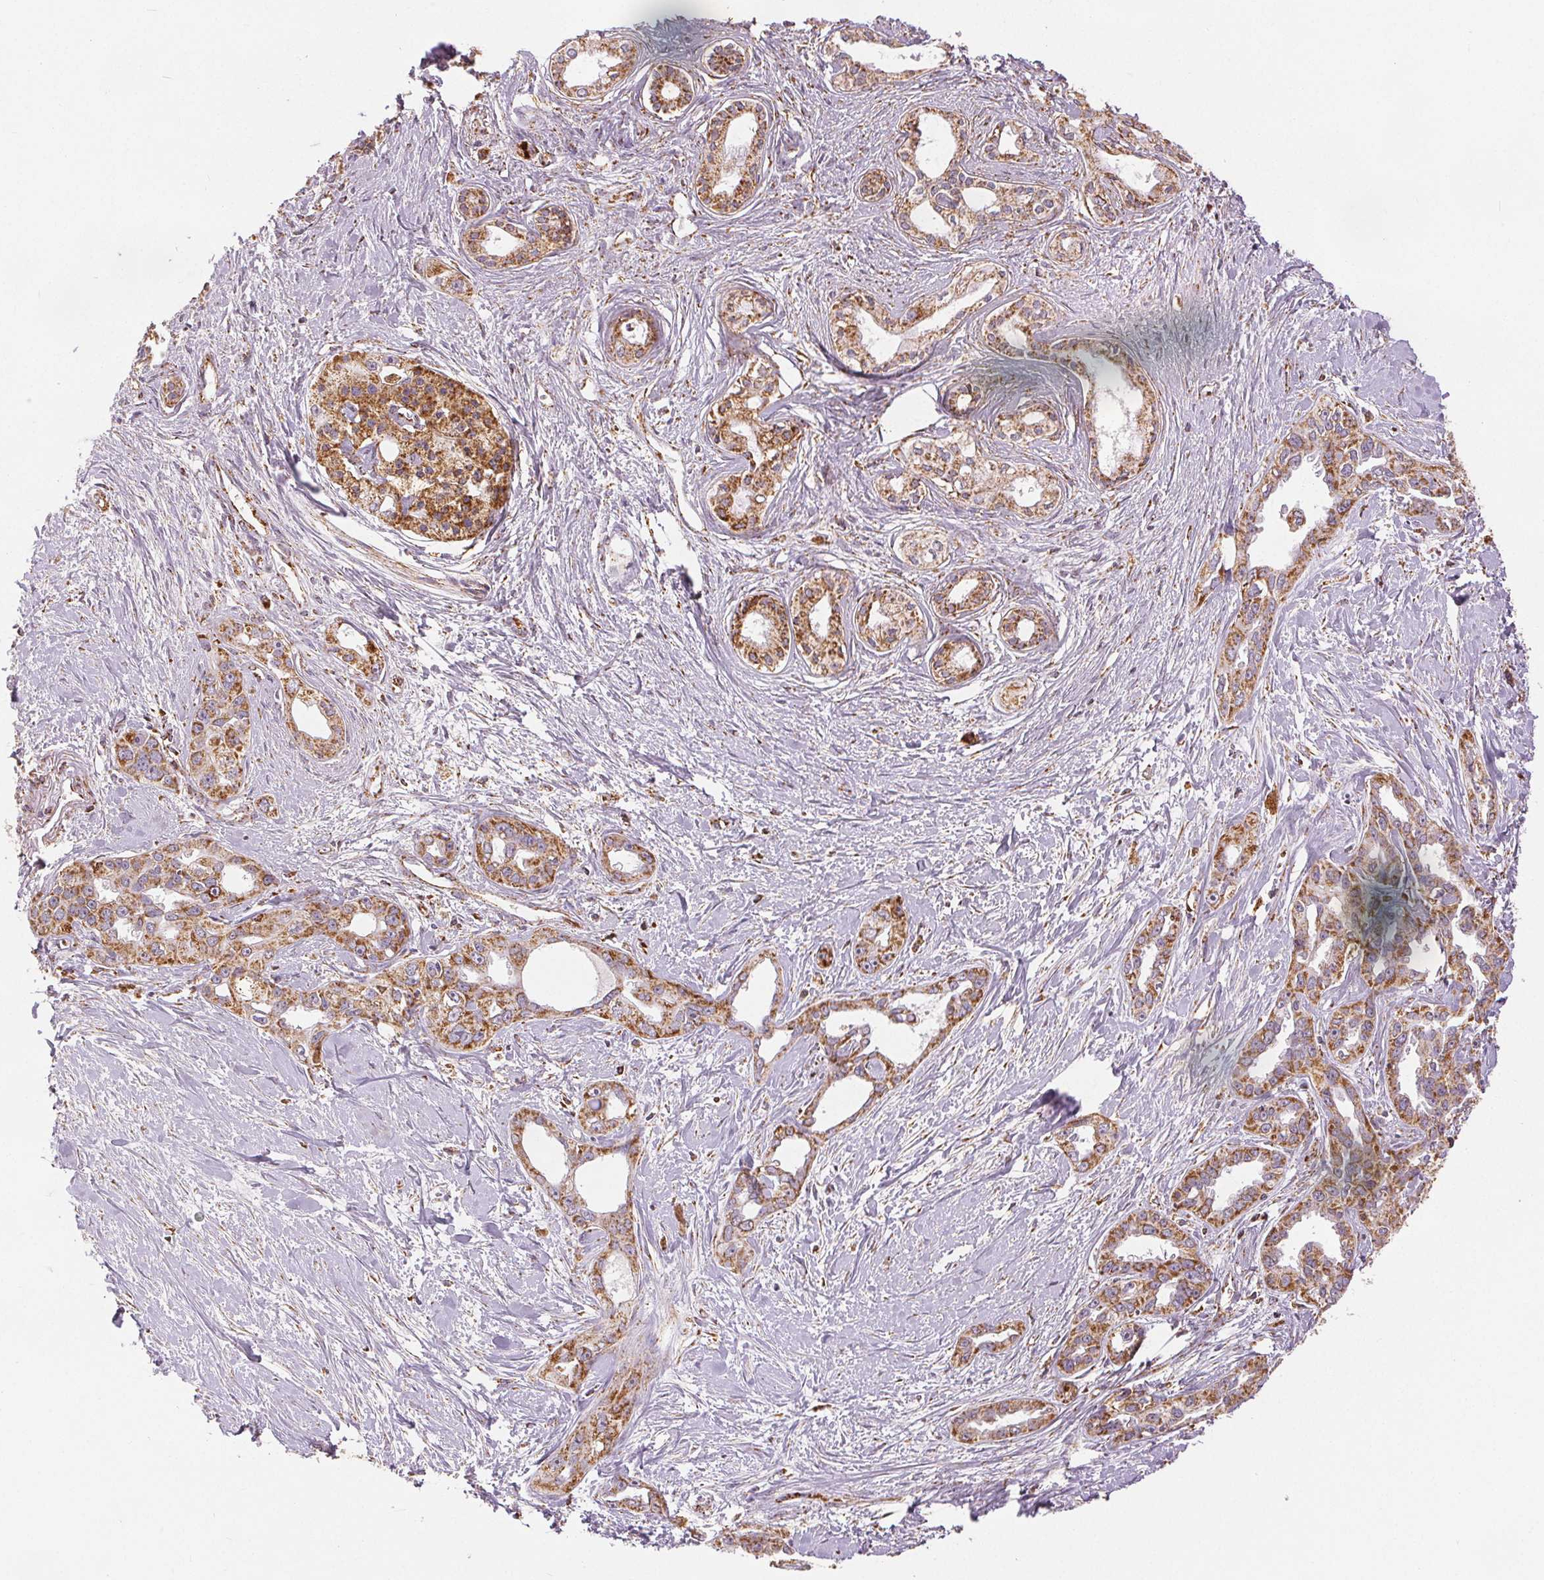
{"staining": {"intensity": "moderate", "quantity": ">75%", "location": "cytoplasmic/membranous"}, "tissue": "pancreatic cancer", "cell_type": "Tumor cells", "image_type": "cancer", "snomed": [{"axis": "morphology", "description": "Adenocarcinoma, NOS"}, {"axis": "topography", "description": "Pancreas"}], "caption": "Immunohistochemistry (DAB) staining of pancreatic cancer shows moderate cytoplasmic/membranous protein positivity in approximately >75% of tumor cells.", "gene": "SDHB", "patient": {"sex": "female", "age": 50}}